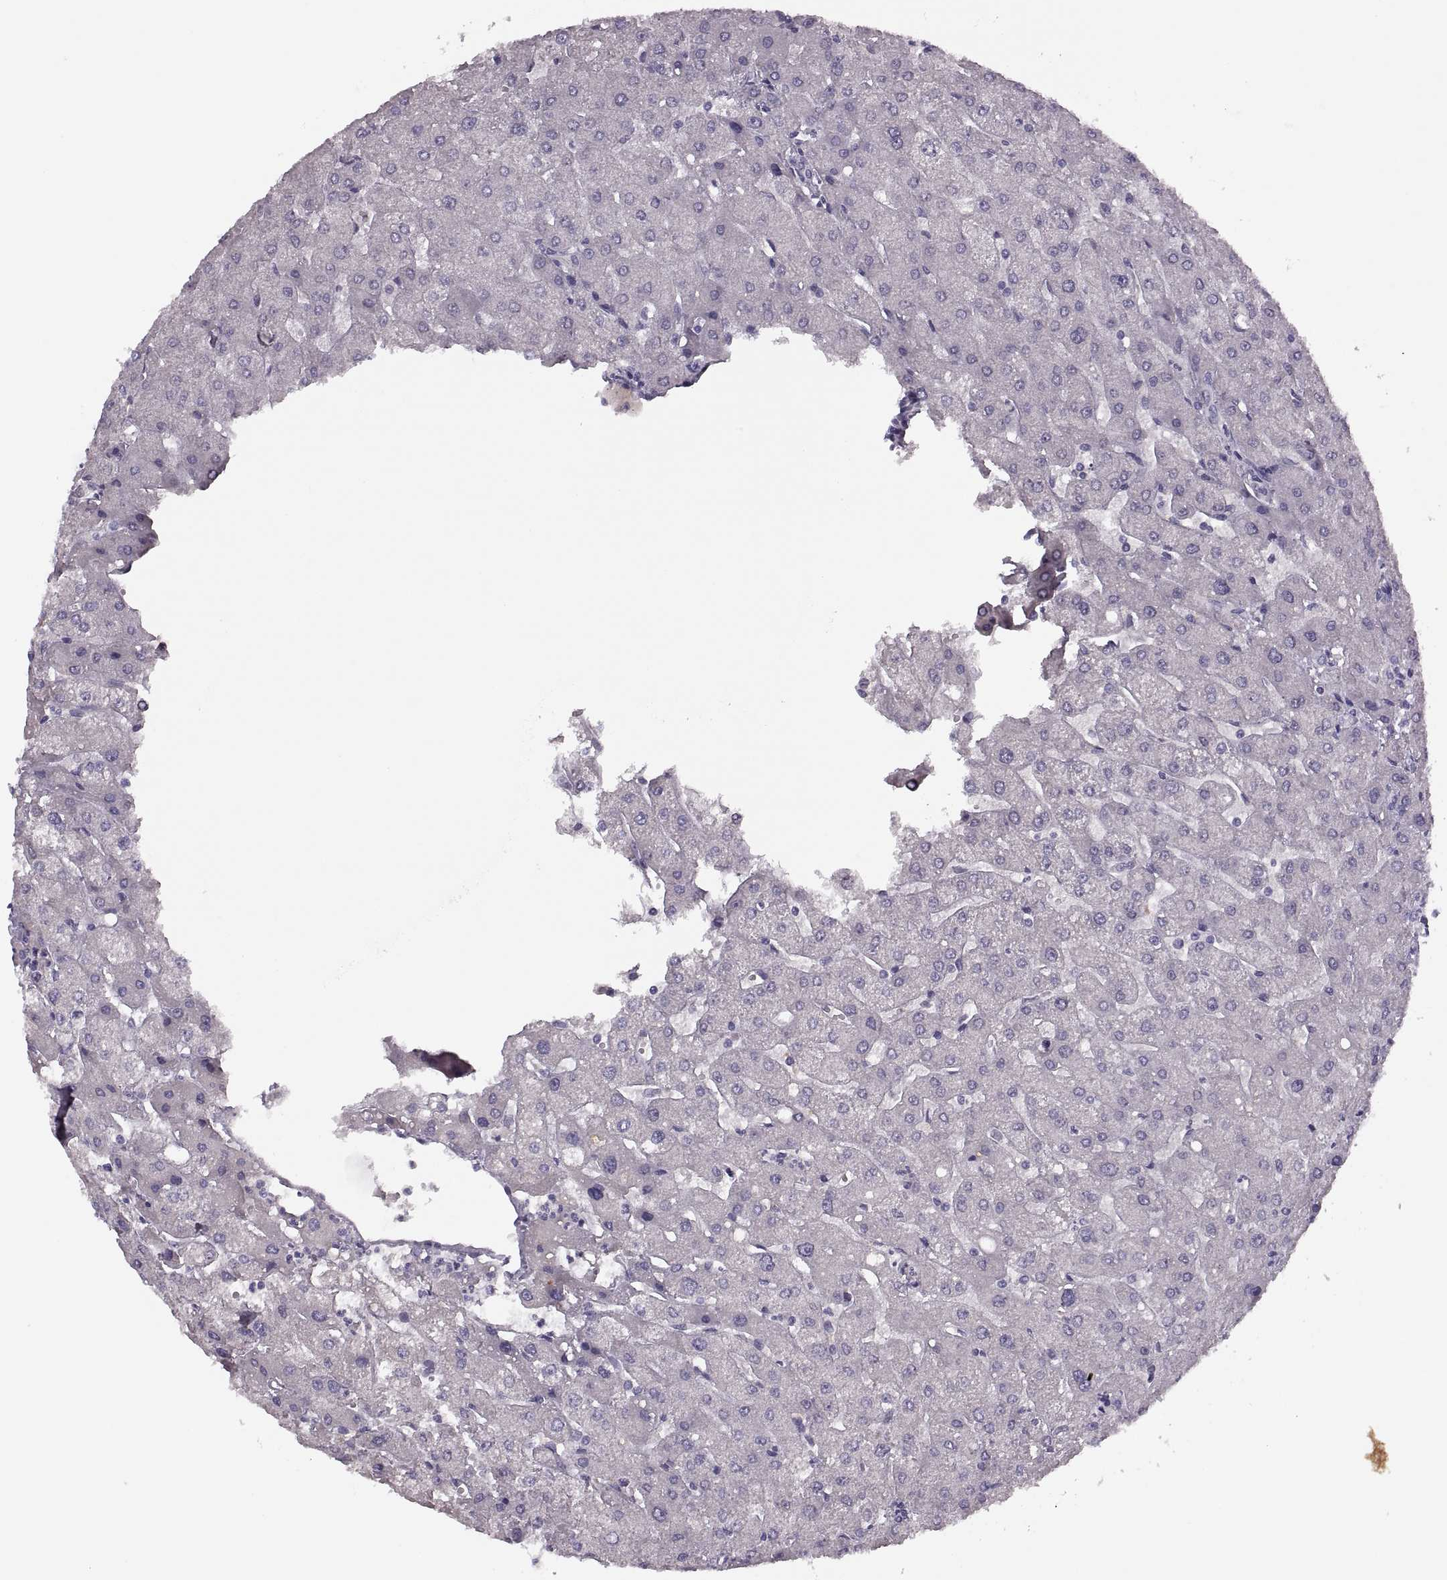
{"staining": {"intensity": "negative", "quantity": "none", "location": "none"}, "tissue": "liver", "cell_type": "Cholangiocytes", "image_type": "normal", "snomed": [{"axis": "morphology", "description": "Normal tissue, NOS"}, {"axis": "topography", "description": "Liver"}], "caption": "IHC photomicrograph of benign liver: liver stained with DAB demonstrates no significant protein staining in cholangiocytes.", "gene": "PRSS54", "patient": {"sex": "male", "age": 67}}